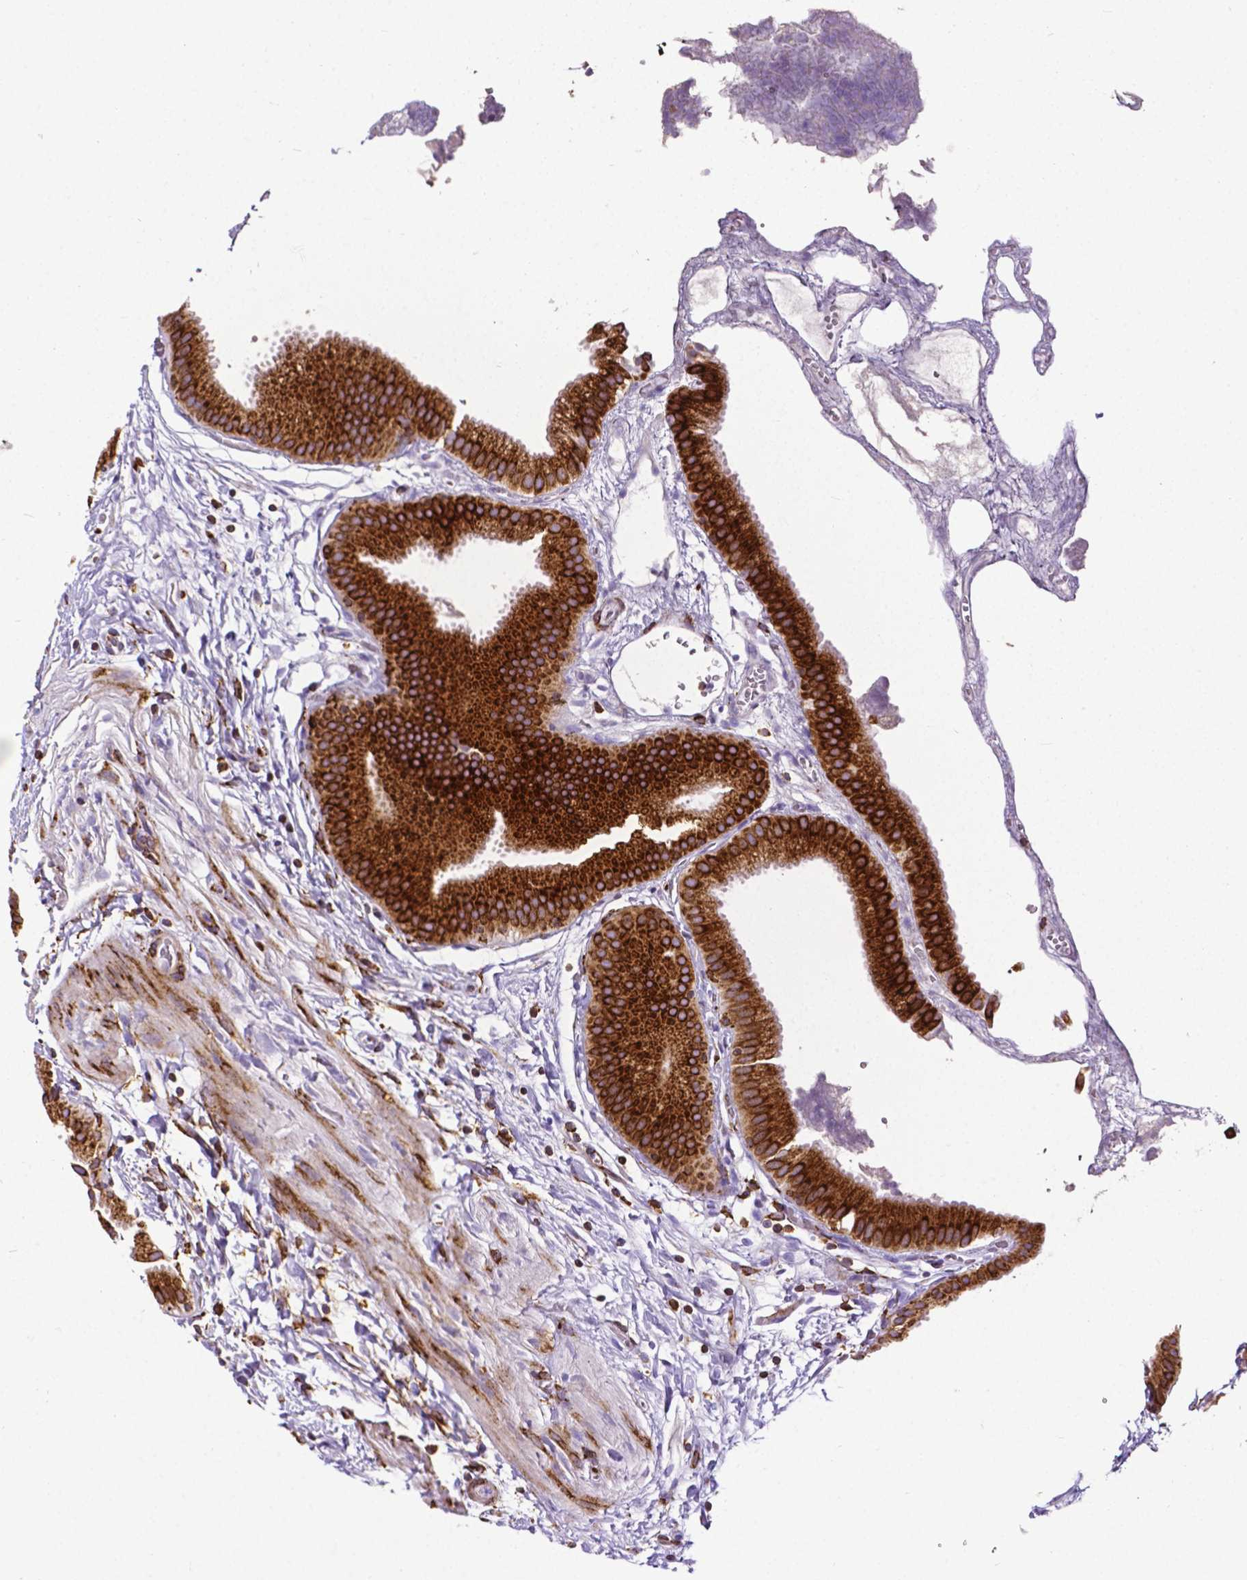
{"staining": {"intensity": "strong", "quantity": ">75%", "location": "cytoplasmic/membranous"}, "tissue": "gallbladder", "cell_type": "Glandular cells", "image_type": "normal", "snomed": [{"axis": "morphology", "description": "Normal tissue, NOS"}, {"axis": "topography", "description": "Gallbladder"}], "caption": "Glandular cells demonstrate high levels of strong cytoplasmic/membranous expression in about >75% of cells in unremarkable human gallbladder.", "gene": "MTDH", "patient": {"sex": "female", "age": 63}}